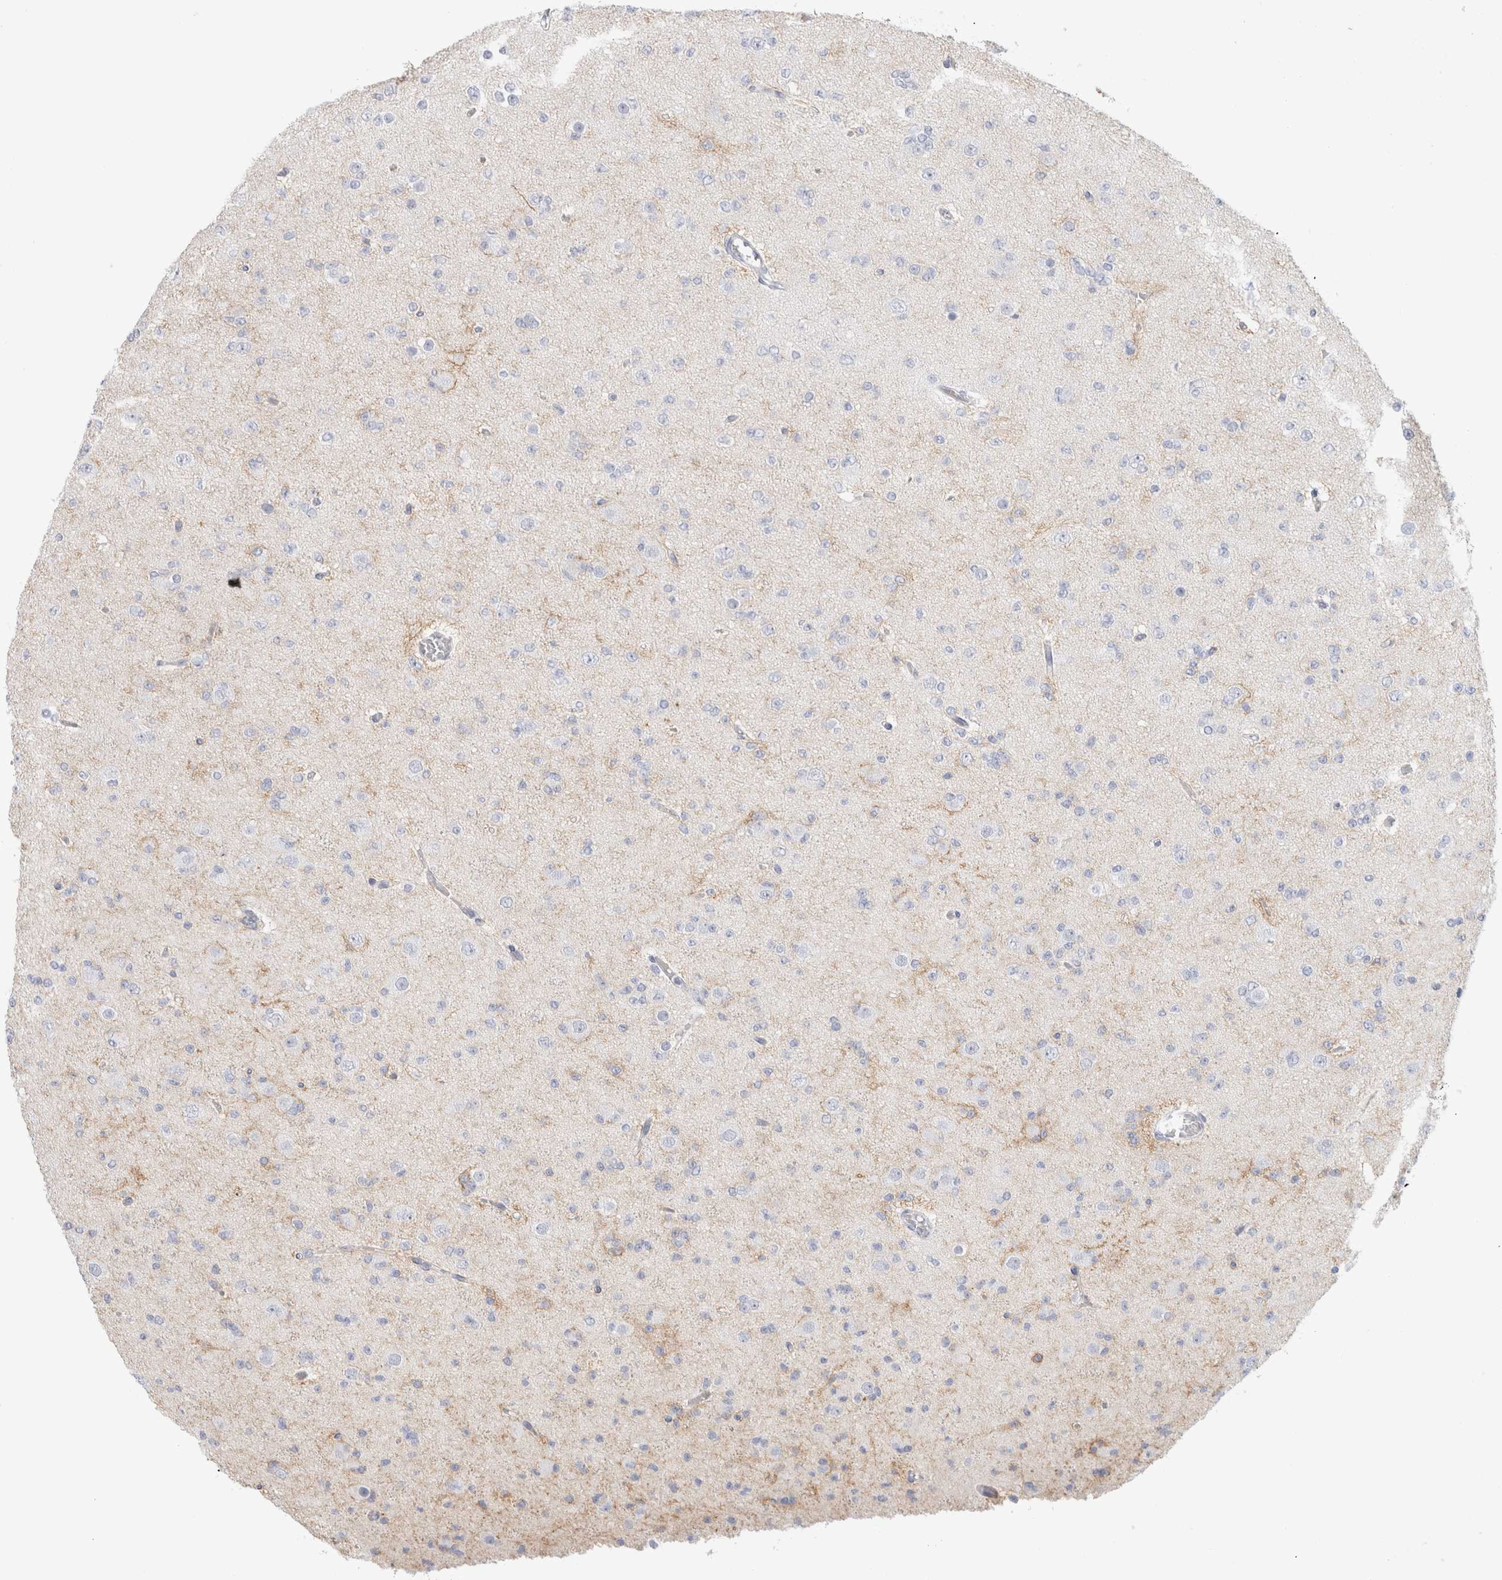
{"staining": {"intensity": "negative", "quantity": "none", "location": "none"}, "tissue": "glioma", "cell_type": "Tumor cells", "image_type": "cancer", "snomed": [{"axis": "morphology", "description": "Glioma, malignant, Low grade"}, {"axis": "topography", "description": "Brain"}], "caption": "Tumor cells are negative for protein expression in human glioma.", "gene": "CD38", "patient": {"sex": "female", "age": 22}}